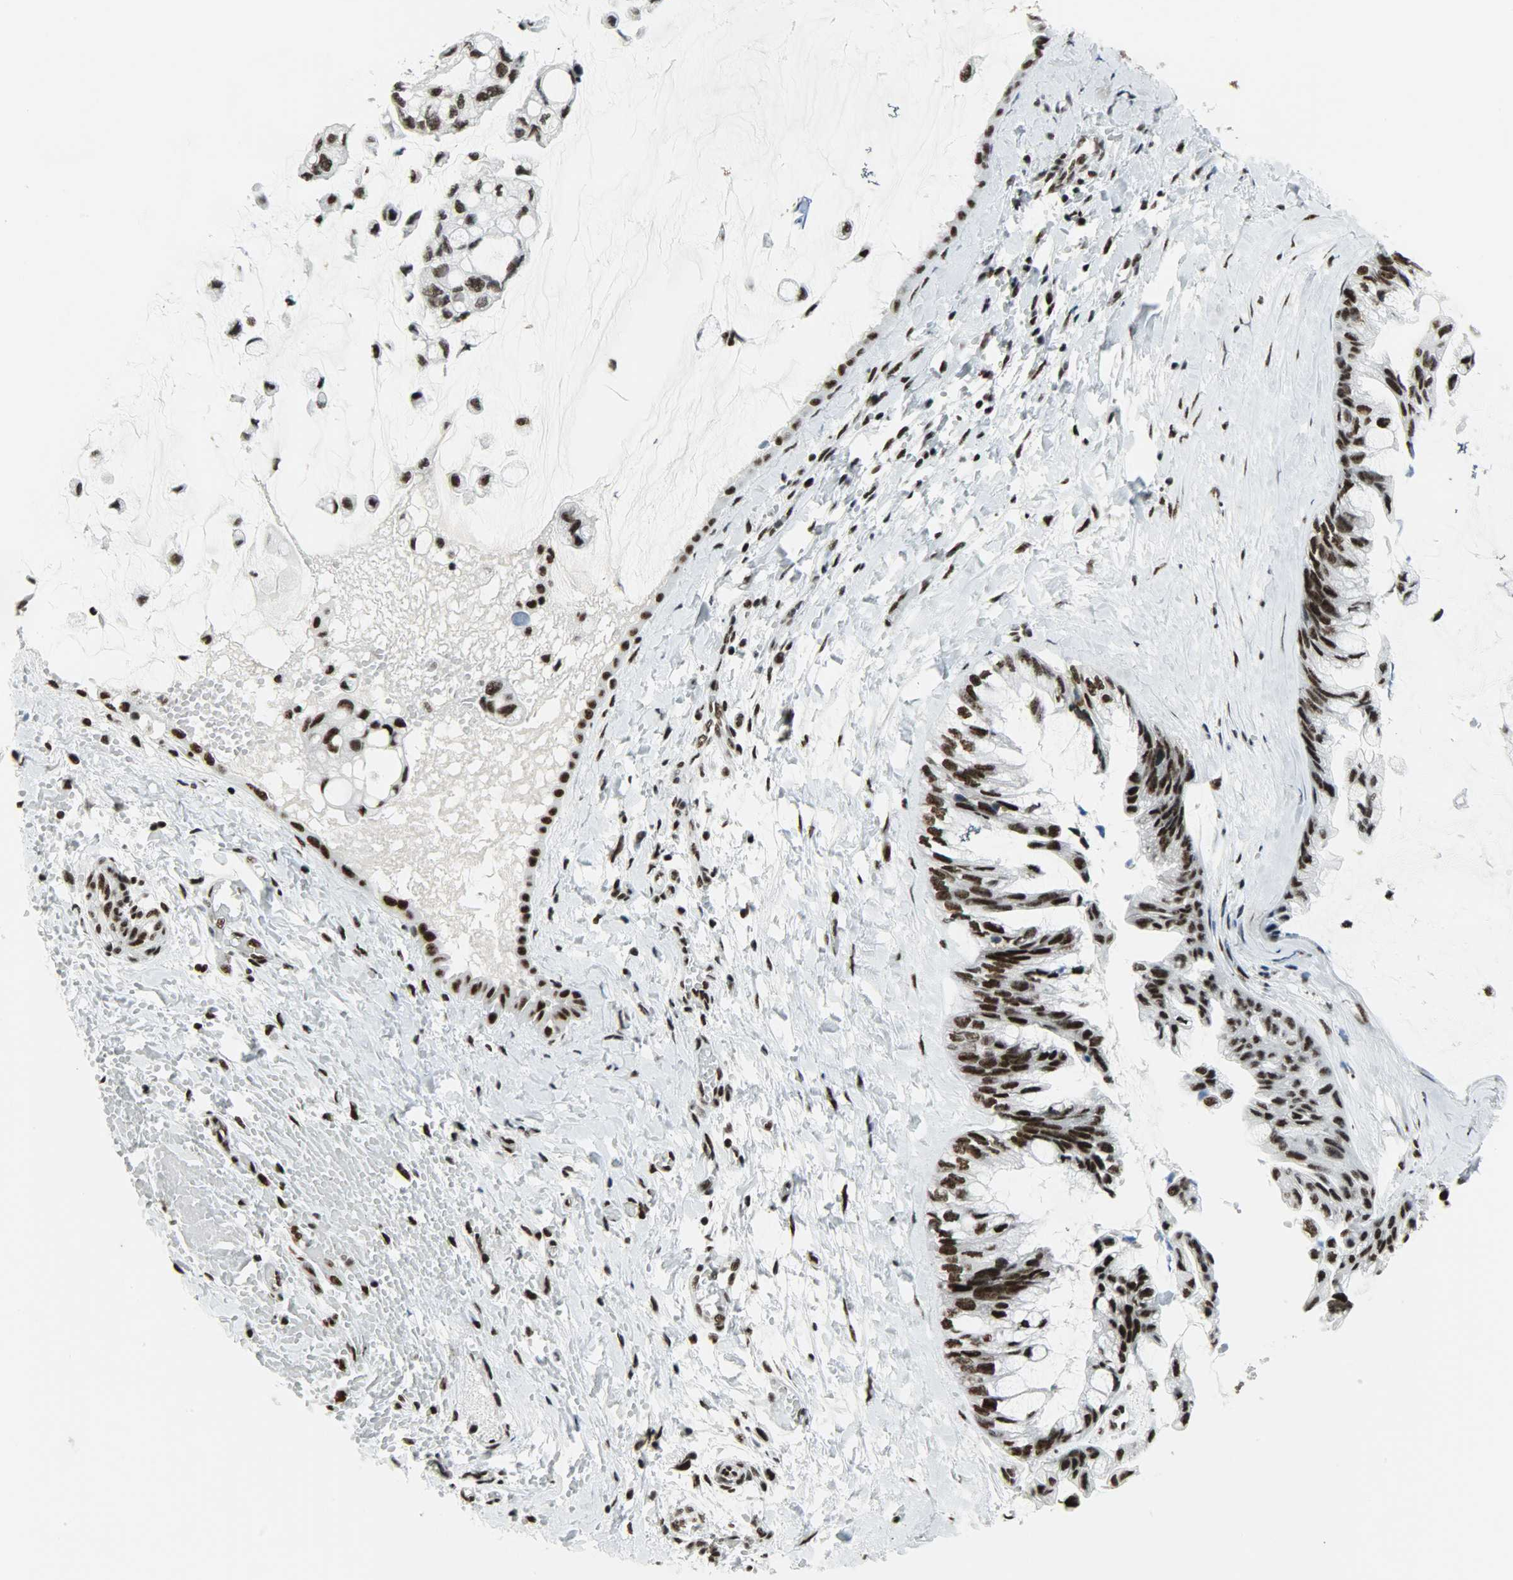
{"staining": {"intensity": "strong", "quantity": ">75%", "location": "nuclear"}, "tissue": "ovarian cancer", "cell_type": "Tumor cells", "image_type": "cancer", "snomed": [{"axis": "morphology", "description": "Cystadenocarcinoma, mucinous, NOS"}, {"axis": "topography", "description": "Ovary"}], "caption": "Strong nuclear protein staining is identified in approximately >75% of tumor cells in ovarian cancer. (IHC, brightfield microscopy, high magnification).", "gene": "SNRPA", "patient": {"sex": "female", "age": 39}}